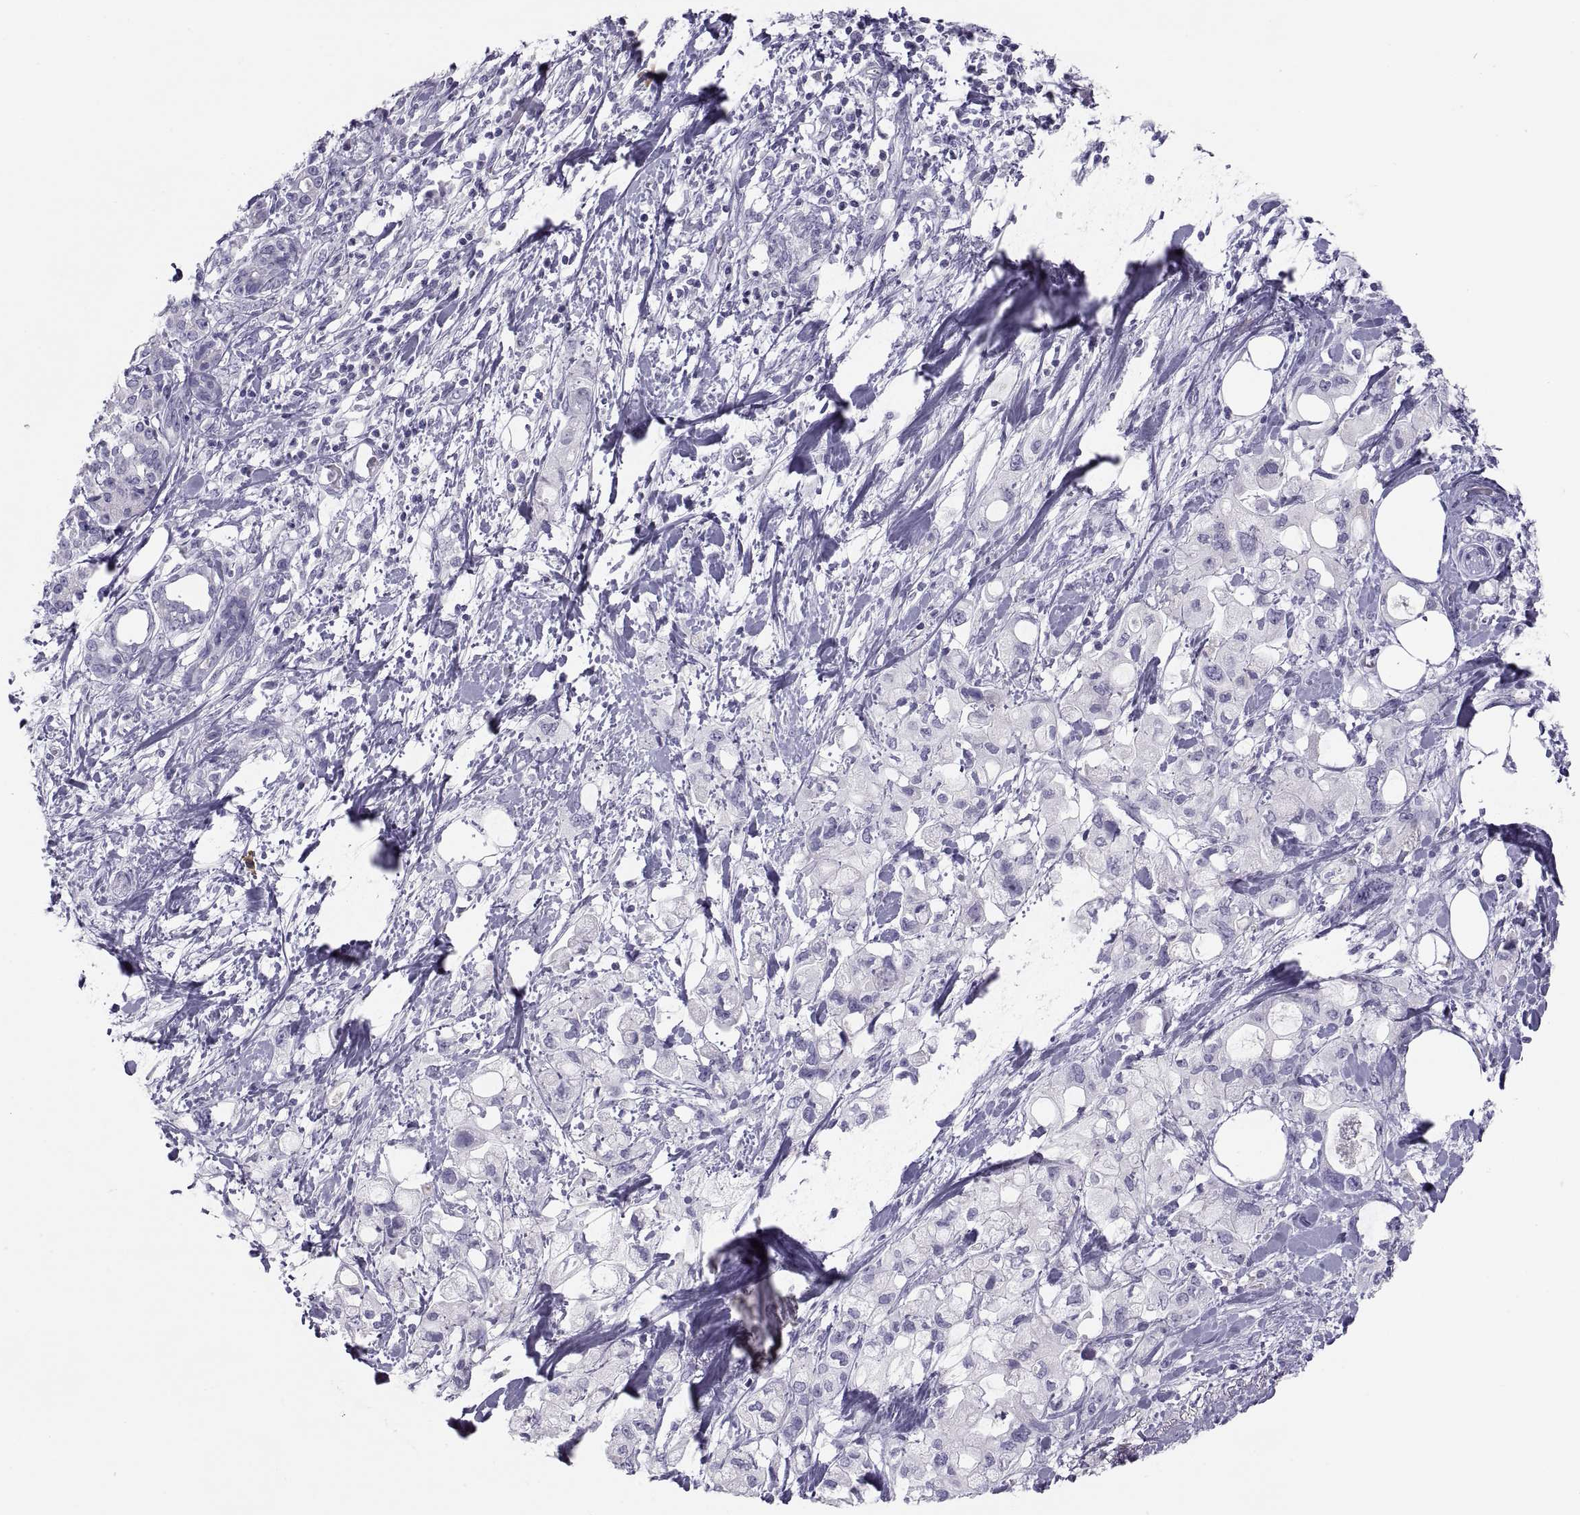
{"staining": {"intensity": "negative", "quantity": "none", "location": "none"}, "tissue": "pancreatic cancer", "cell_type": "Tumor cells", "image_type": "cancer", "snomed": [{"axis": "morphology", "description": "Adenocarcinoma, NOS"}, {"axis": "topography", "description": "Pancreas"}], "caption": "High magnification brightfield microscopy of pancreatic cancer (adenocarcinoma) stained with DAB (brown) and counterstained with hematoxylin (blue): tumor cells show no significant staining. (DAB immunohistochemistry (IHC) visualized using brightfield microscopy, high magnification).", "gene": "MAGEB2", "patient": {"sex": "female", "age": 56}}